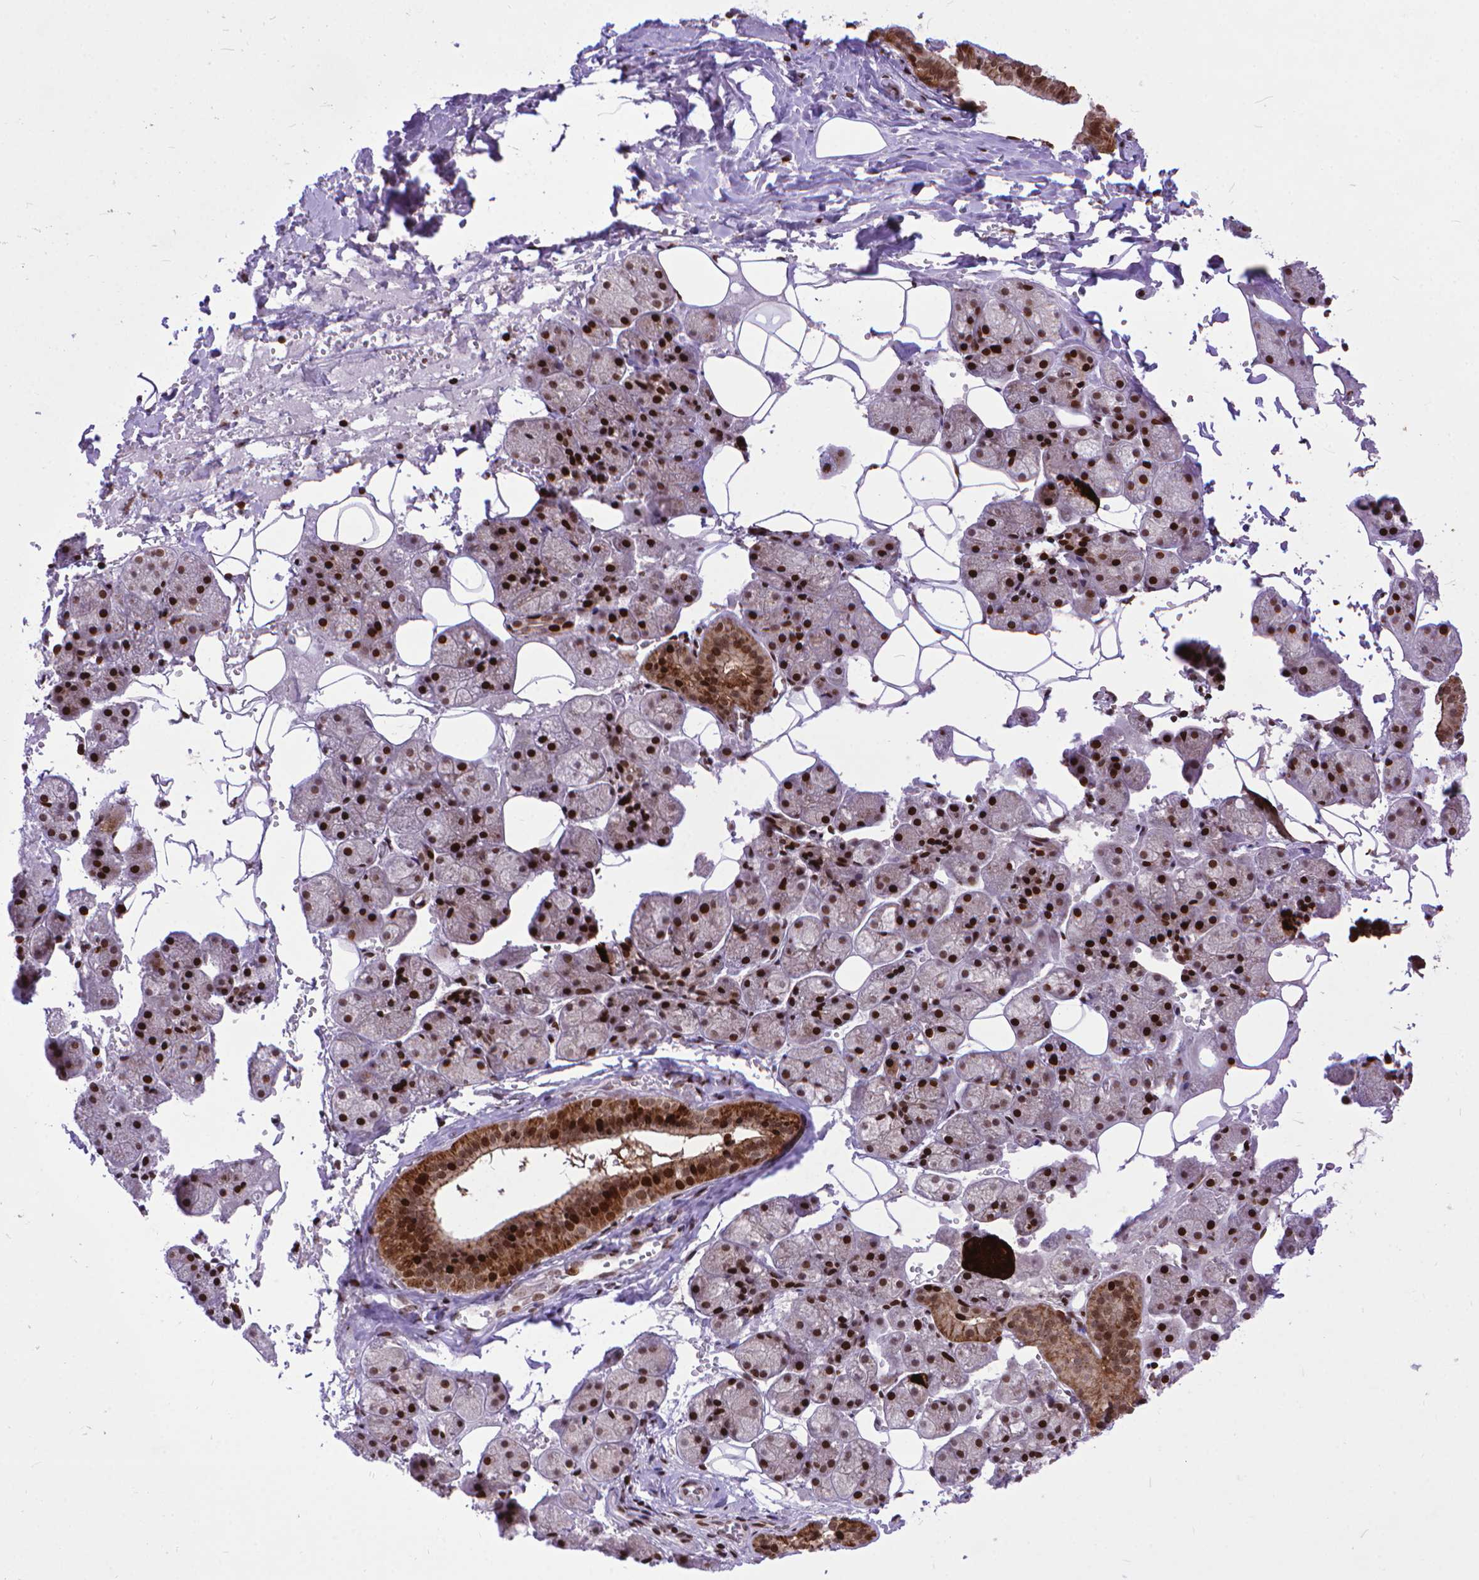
{"staining": {"intensity": "strong", "quantity": ">75%", "location": "cytoplasmic/membranous,nuclear"}, "tissue": "salivary gland", "cell_type": "Glandular cells", "image_type": "normal", "snomed": [{"axis": "morphology", "description": "Normal tissue, NOS"}, {"axis": "topography", "description": "Salivary gland"}], "caption": "A brown stain labels strong cytoplasmic/membranous,nuclear expression of a protein in glandular cells of unremarkable human salivary gland.", "gene": "AMER1", "patient": {"sex": "male", "age": 38}}